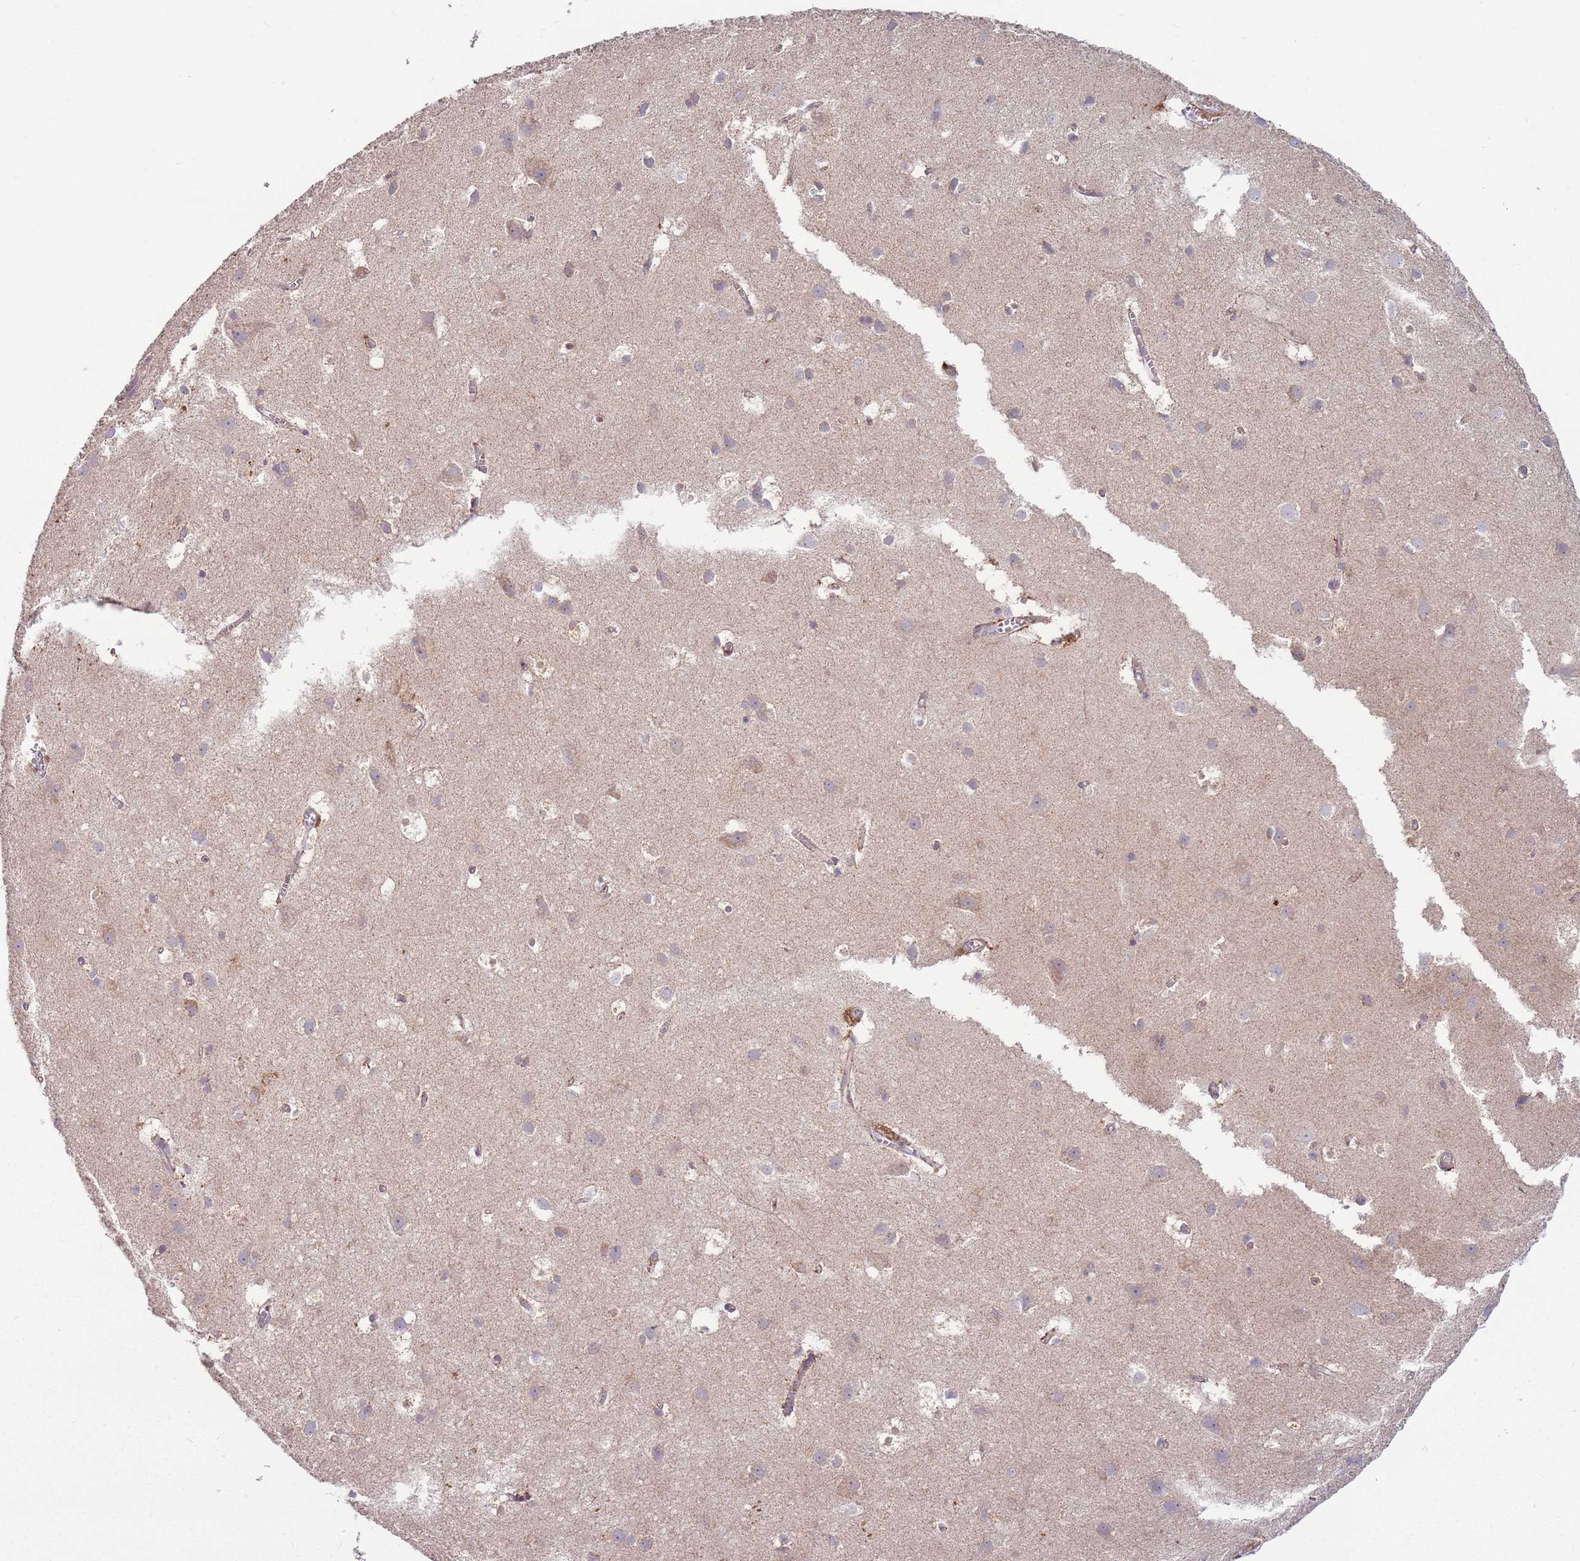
{"staining": {"intensity": "weak", "quantity": ">75%", "location": "cytoplasmic/membranous"}, "tissue": "cerebral cortex", "cell_type": "Endothelial cells", "image_type": "normal", "snomed": [{"axis": "morphology", "description": "Normal tissue, NOS"}, {"axis": "topography", "description": "Cerebral cortex"}], "caption": "Brown immunohistochemical staining in unremarkable cerebral cortex exhibits weak cytoplasmic/membranous expression in about >75% of endothelial cells.", "gene": "DTD2", "patient": {"sex": "male", "age": 54}}